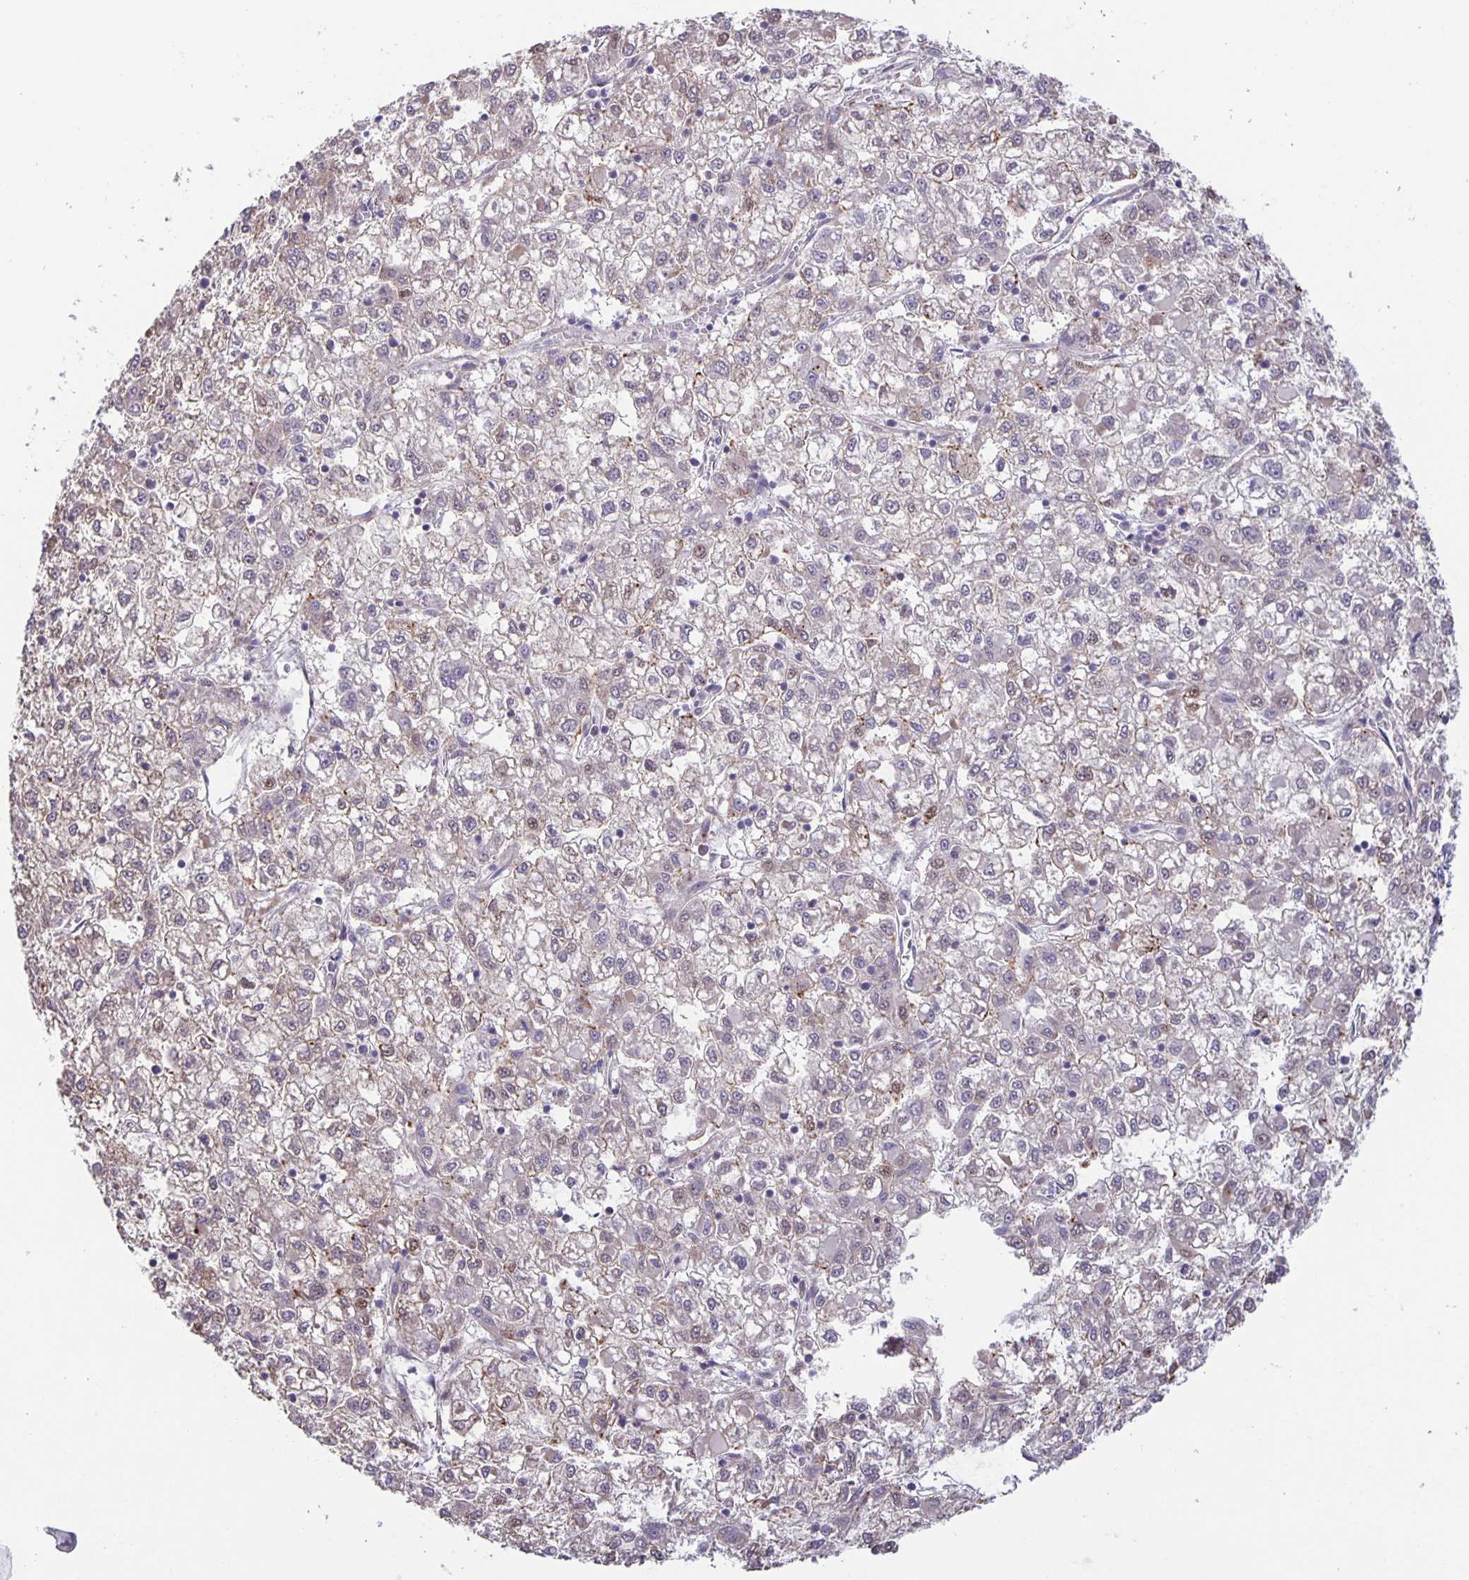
{"staining": {"intensity": "weak", "quantity": "<25%", "location": "cytoplasmic/membranous,nuclear"}, "tissue": "liver cancer", "cell_type": "Tumor cells", "image_type": "cancer", "snomed": [{"axis": "morphology", "description": "Carcinoma, Hepatocellular, NOS"}, {"axis": "topography", "description": "Liver"}], "caption": "A micrograph of hepatocellular carcinoma (liver) stained for a protein displays no brown staining in tumor cells.", "gene": "MAPK12", "patient": {"sex": "male", "age": 40}}